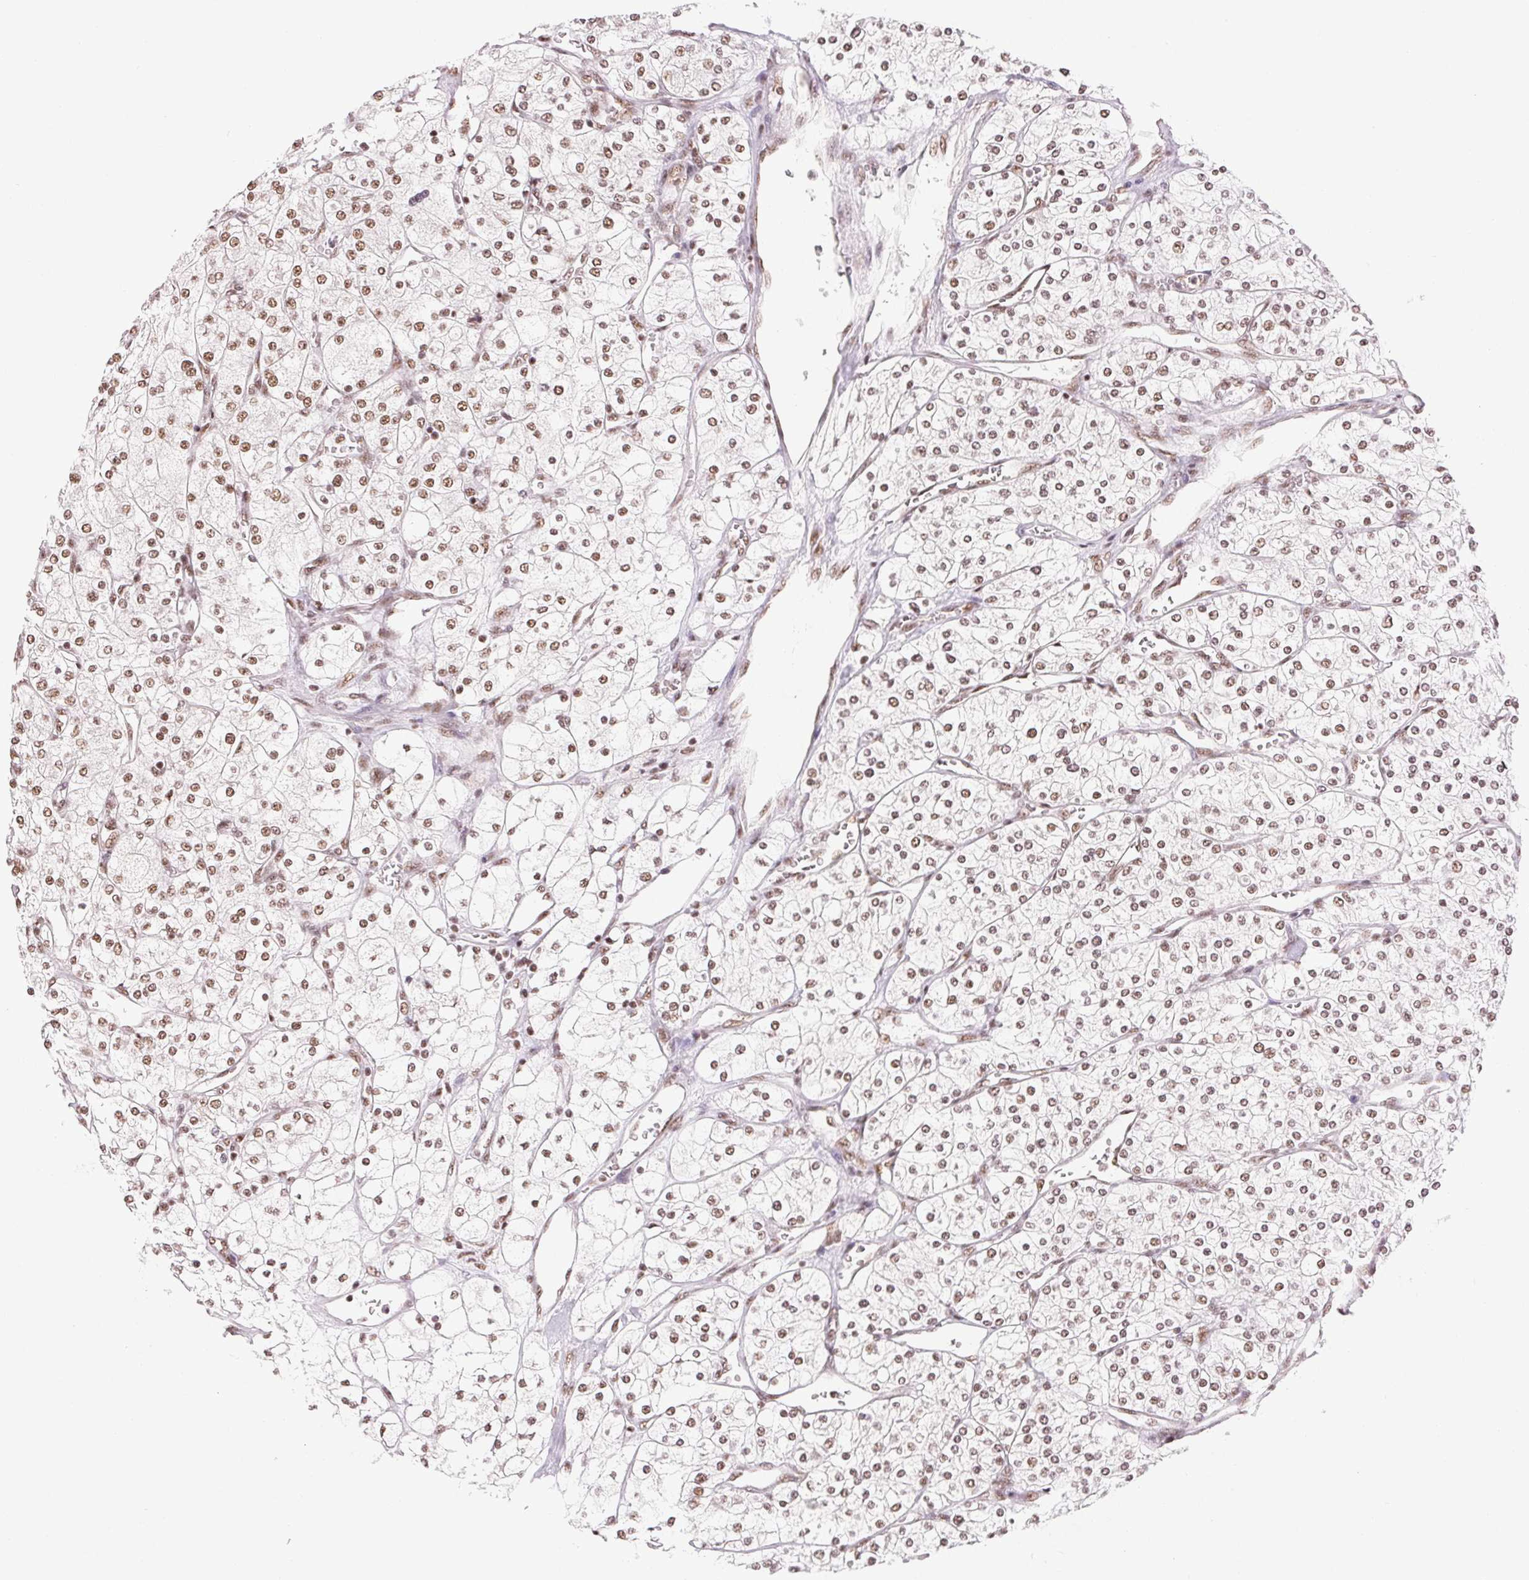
{"staining": {"intensity": "weak", "quantity": ">75%", "location": "nuclear"}, "tissue": "renal cancer", "cell_type": "Tumor cells", "image_type": "cancer", "snomed": [{"axis": "morphology", "description": "Adenocarcinoma, NOS"}, {"axis": "topography", "description": "Kidney"}], "caption": "Renal adenocarcinoma stained with a brown dye exhibits weak nuclear positive expression in about >75% of tumor cells.", "gene": "IK", "patient": {"sex": "male", "age": 80}}